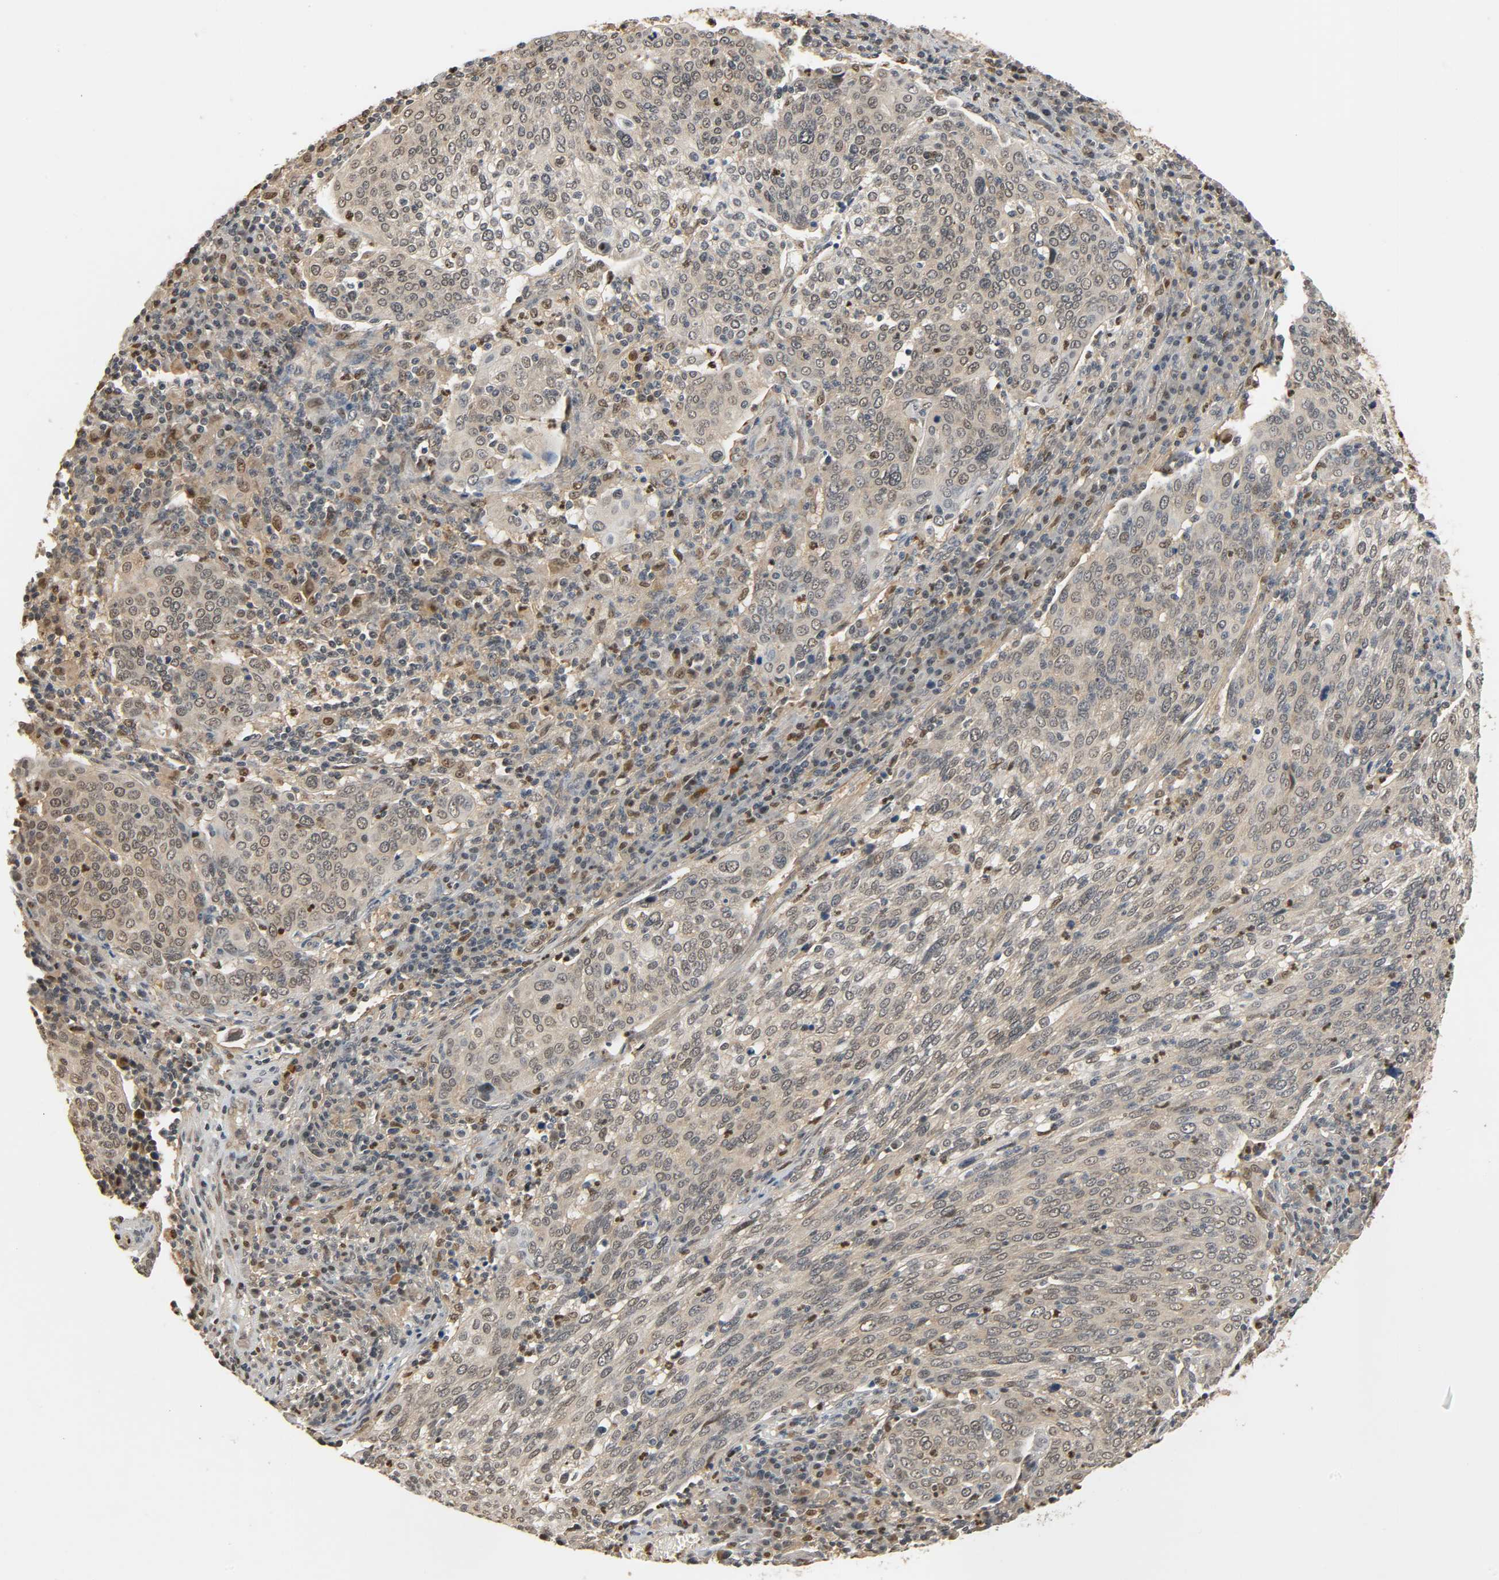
{"staining": {"intensity": "negative", "quantity": "none", "location": "none"}, "tissue": "cervical cancer", "cell_type": "Tumor cells", "image_type": "cancer", "snomed": [{"axis": "morphology", "description": "Squamous cell carcinoma, NOS"}, {"axis": "topography", "description": "Cervix"}], "caption": "An image of squamous cell carcinoma (cervical) stained for a protein reveals no brown staining in tumor cells.", "gene": "ZFPM2", "patient": {"sex": "female", "age": 40}}